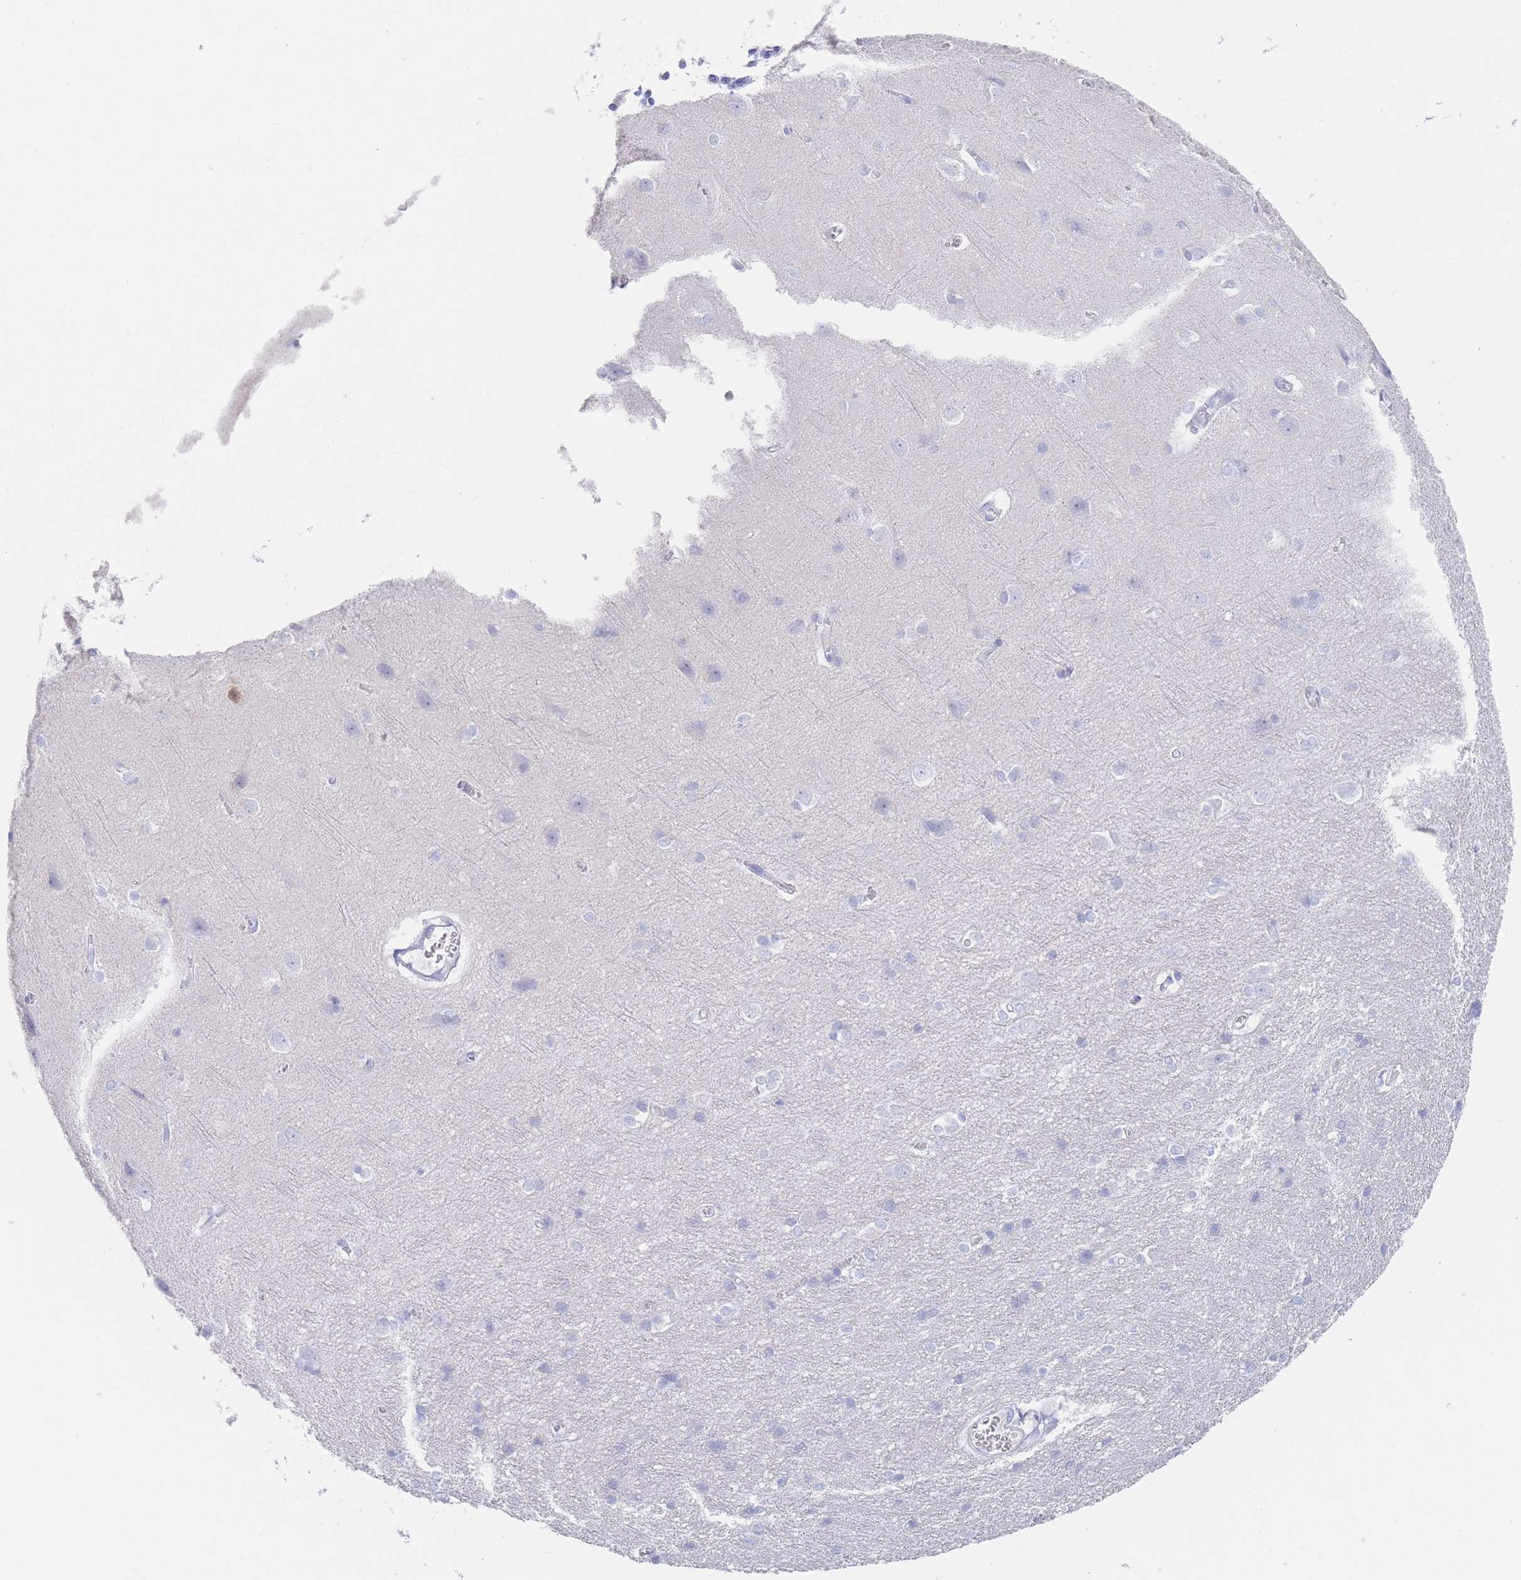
{"staining": {"intensity": "negative", "quantity": "none", "location": "none"}, "tissue": "cerebral cortex", "cell_type": "Endothelial cells", "image_type": "normal", "snomed": [{"axis": "morphology", "description": "Normal tissue, NOS"}, {"axis": "topography", "description": "Cerebral cortex"}], "caption": "Immunohistochemistry (IHC) micrograph of normal cerebral cortex: human cerebral cortex stained with DAB (3,3'-diaminobenzidine) reveals no significant protein positivity in endothelial cells.", "gene": "LRRC37A2", "patient": {"sex": "male", "age": 37}}